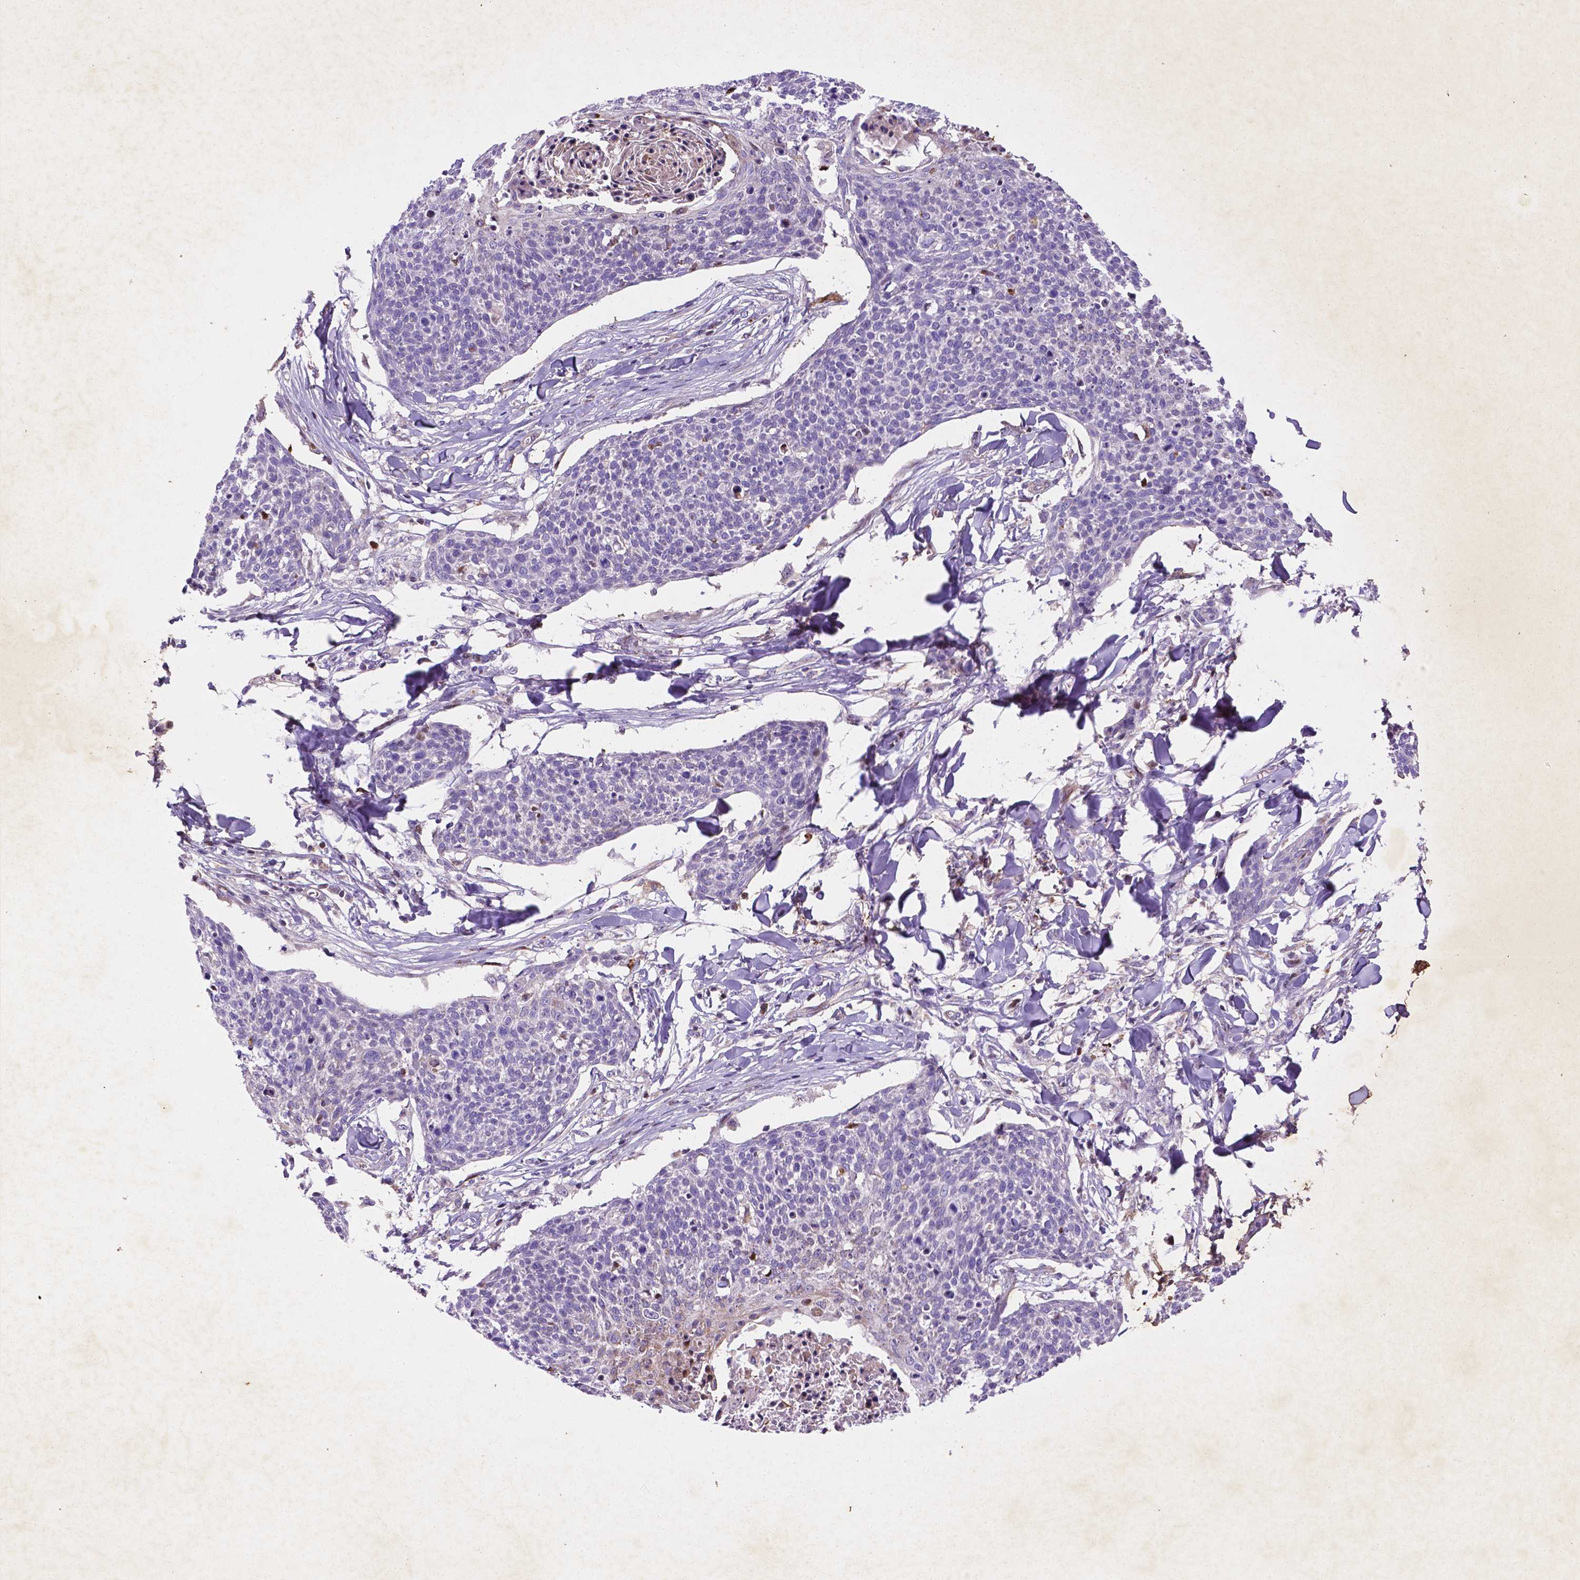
{"staining": {"intensity": "negative", "quantity": "none", "location": "none"}, "tissue": "skin cancer", "cell_type": "Tumor cells", "image_type": "cancer", "snomed": [{"axis": "morphology", "description": "Squamous cell carcinoma, NOS"}, {"axis": "topography", "description": "Skin"}, {"axis": "topography", "description": "Vulva"}], "caption": "High power microscopy histopathology image of an immunohistochemistry (IHC) micrograph of squamous cell carcinoma (skin), revealing no significant positivity in tumor cells.", "gene": "TM4SF20", "patient": {"sex": "female", "age": 75}}